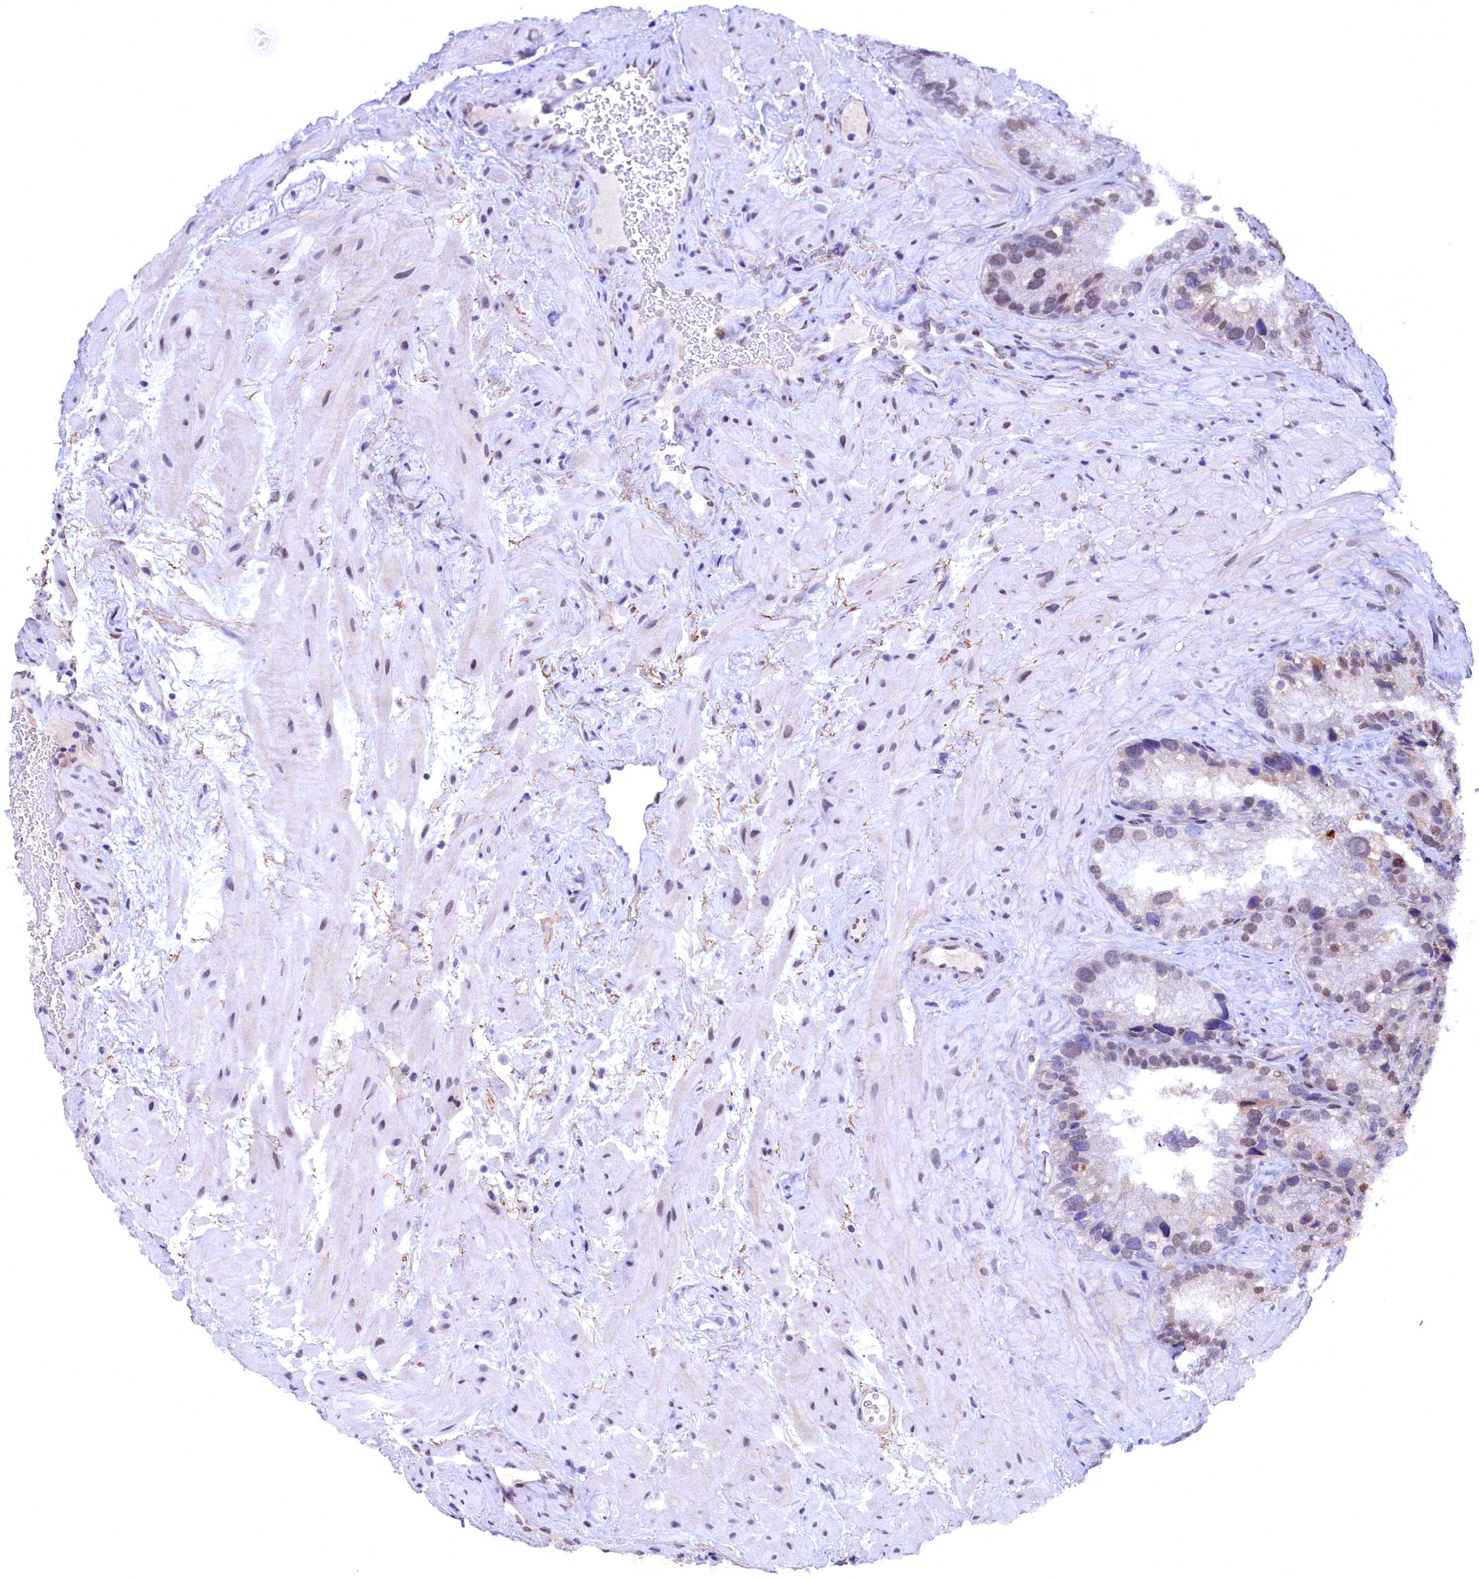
{"staining": {"intensity": "moderate", "quantity": "25%-75%", "location": "nuclear"}, "tissue": "seminal vesicle", "cell_type": "Glandular cells", "image_type": "normal", "snomed": [{"axis": "morphology", "description": "Normal tissue, NOS"}, {"axis": "topography", "description": "Prostate"}, {"axis": "topography", "description": "Seminal veicle"}], "caption": "Immunohistochemistry (IHC) of unremarkable human seminal vesicle displays medium levels of moderate nuclear staining in about 25%-75% of glandular cells. (DAB (3,3'-diaminobenzidine) IHC, brown staining for protein, blue staining for nuclei).", "gene": "FLYWCH2", "patient": {"sex": "male", "age": 68}}